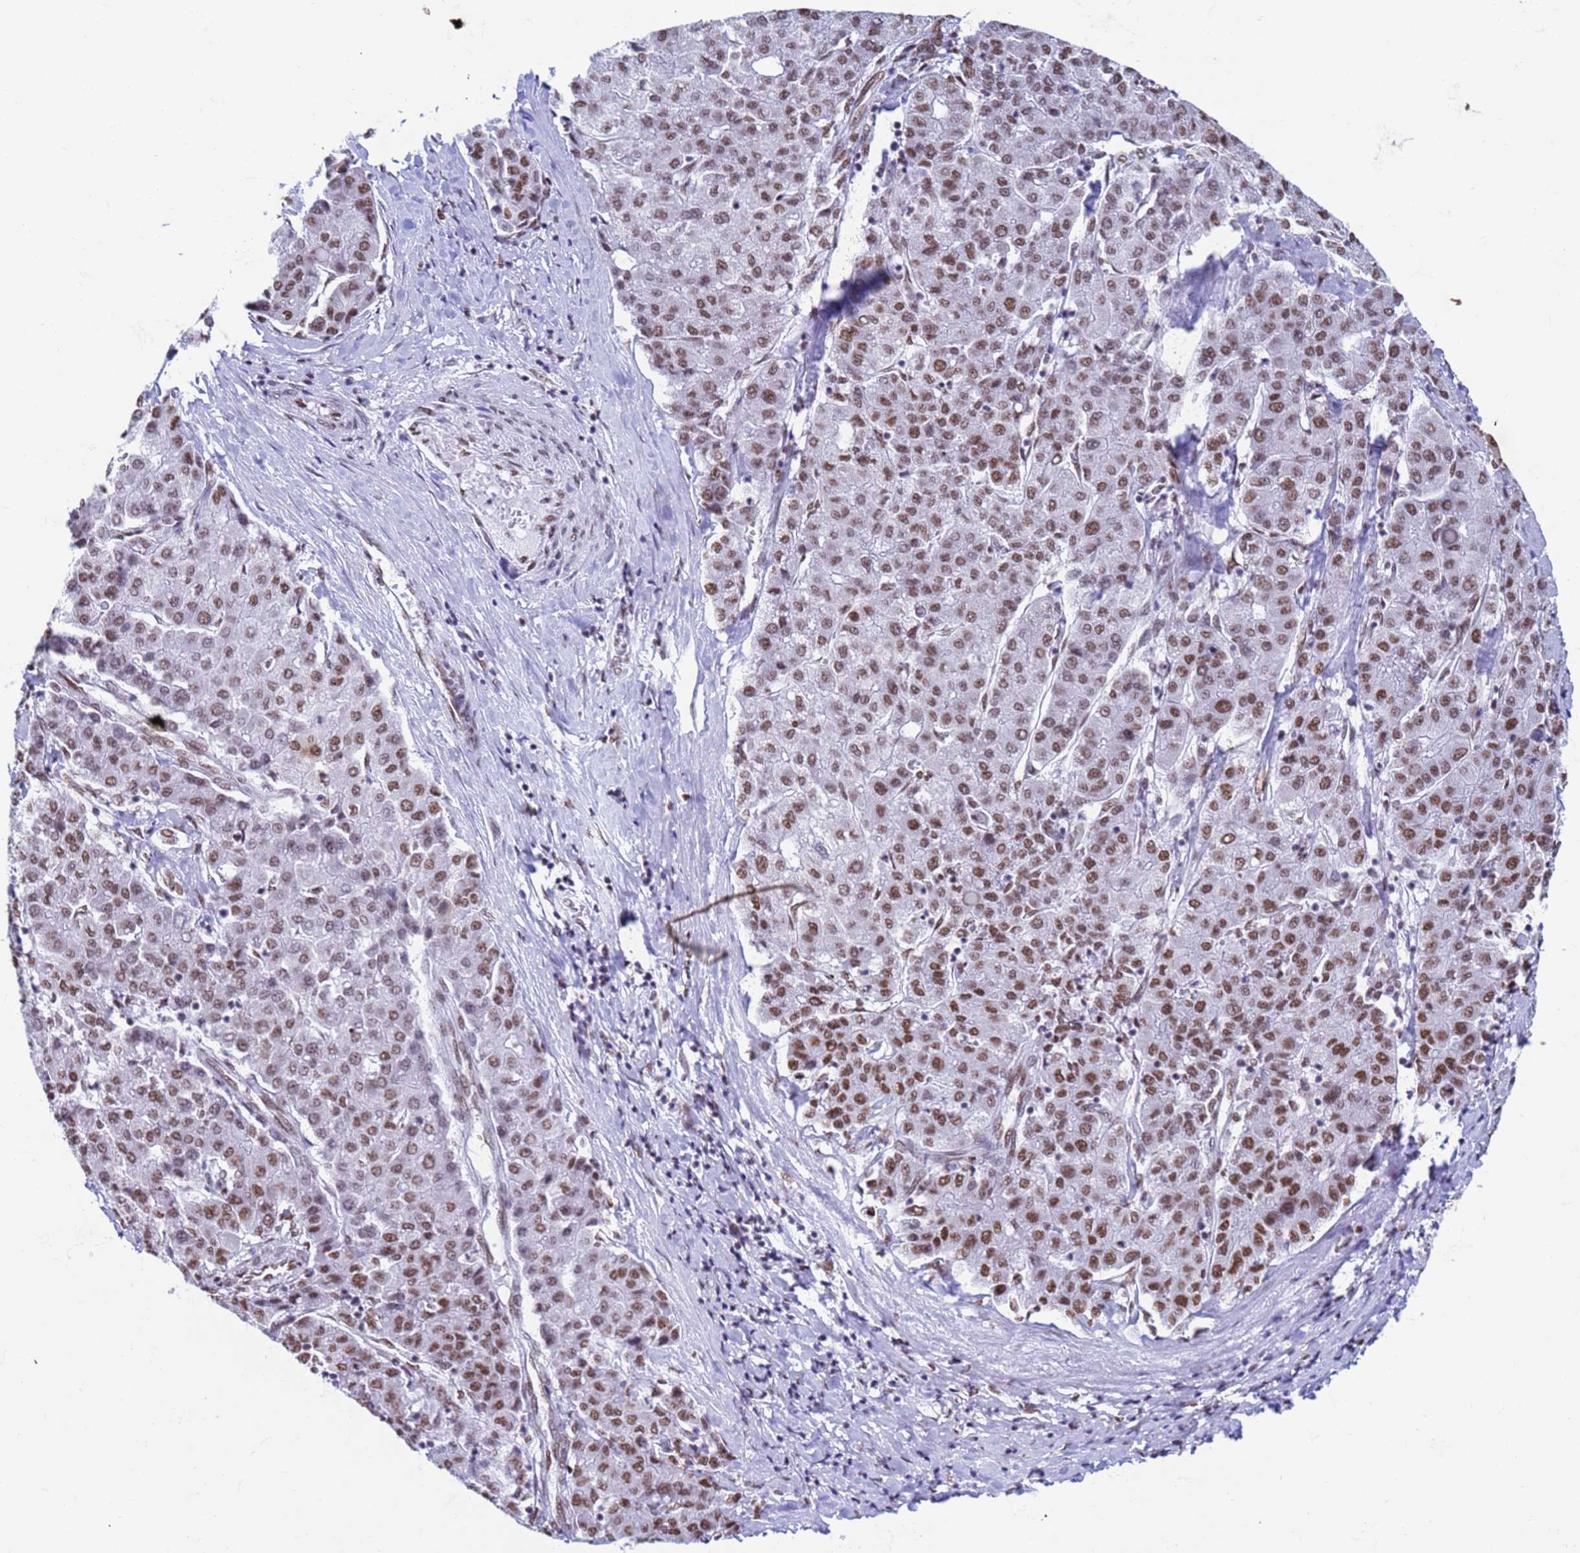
{"staining": {"intensity": "moderate", "quantity": ">75%", "location": "nuclear"}, "tissue": "liver cancer", "cell_type": "Tumor cells", "image_type": "cancer", "snomed": [{"axis": "morphology", "description": "Carcinoma, Hepatocellular, NOS"}, {"axis": "topography", "description": "Liver"}], "caption": "A brown stain highlights moderate nuclear positivity of a protein in liver cancer tumor cells. The protein of interest is stained brown, and the nuclei are stained in blue (DAB IHC with brightfield microscopy, high magnification).", "gene": "FAM170B", "patient": {"sex": "male", "age": 65}}